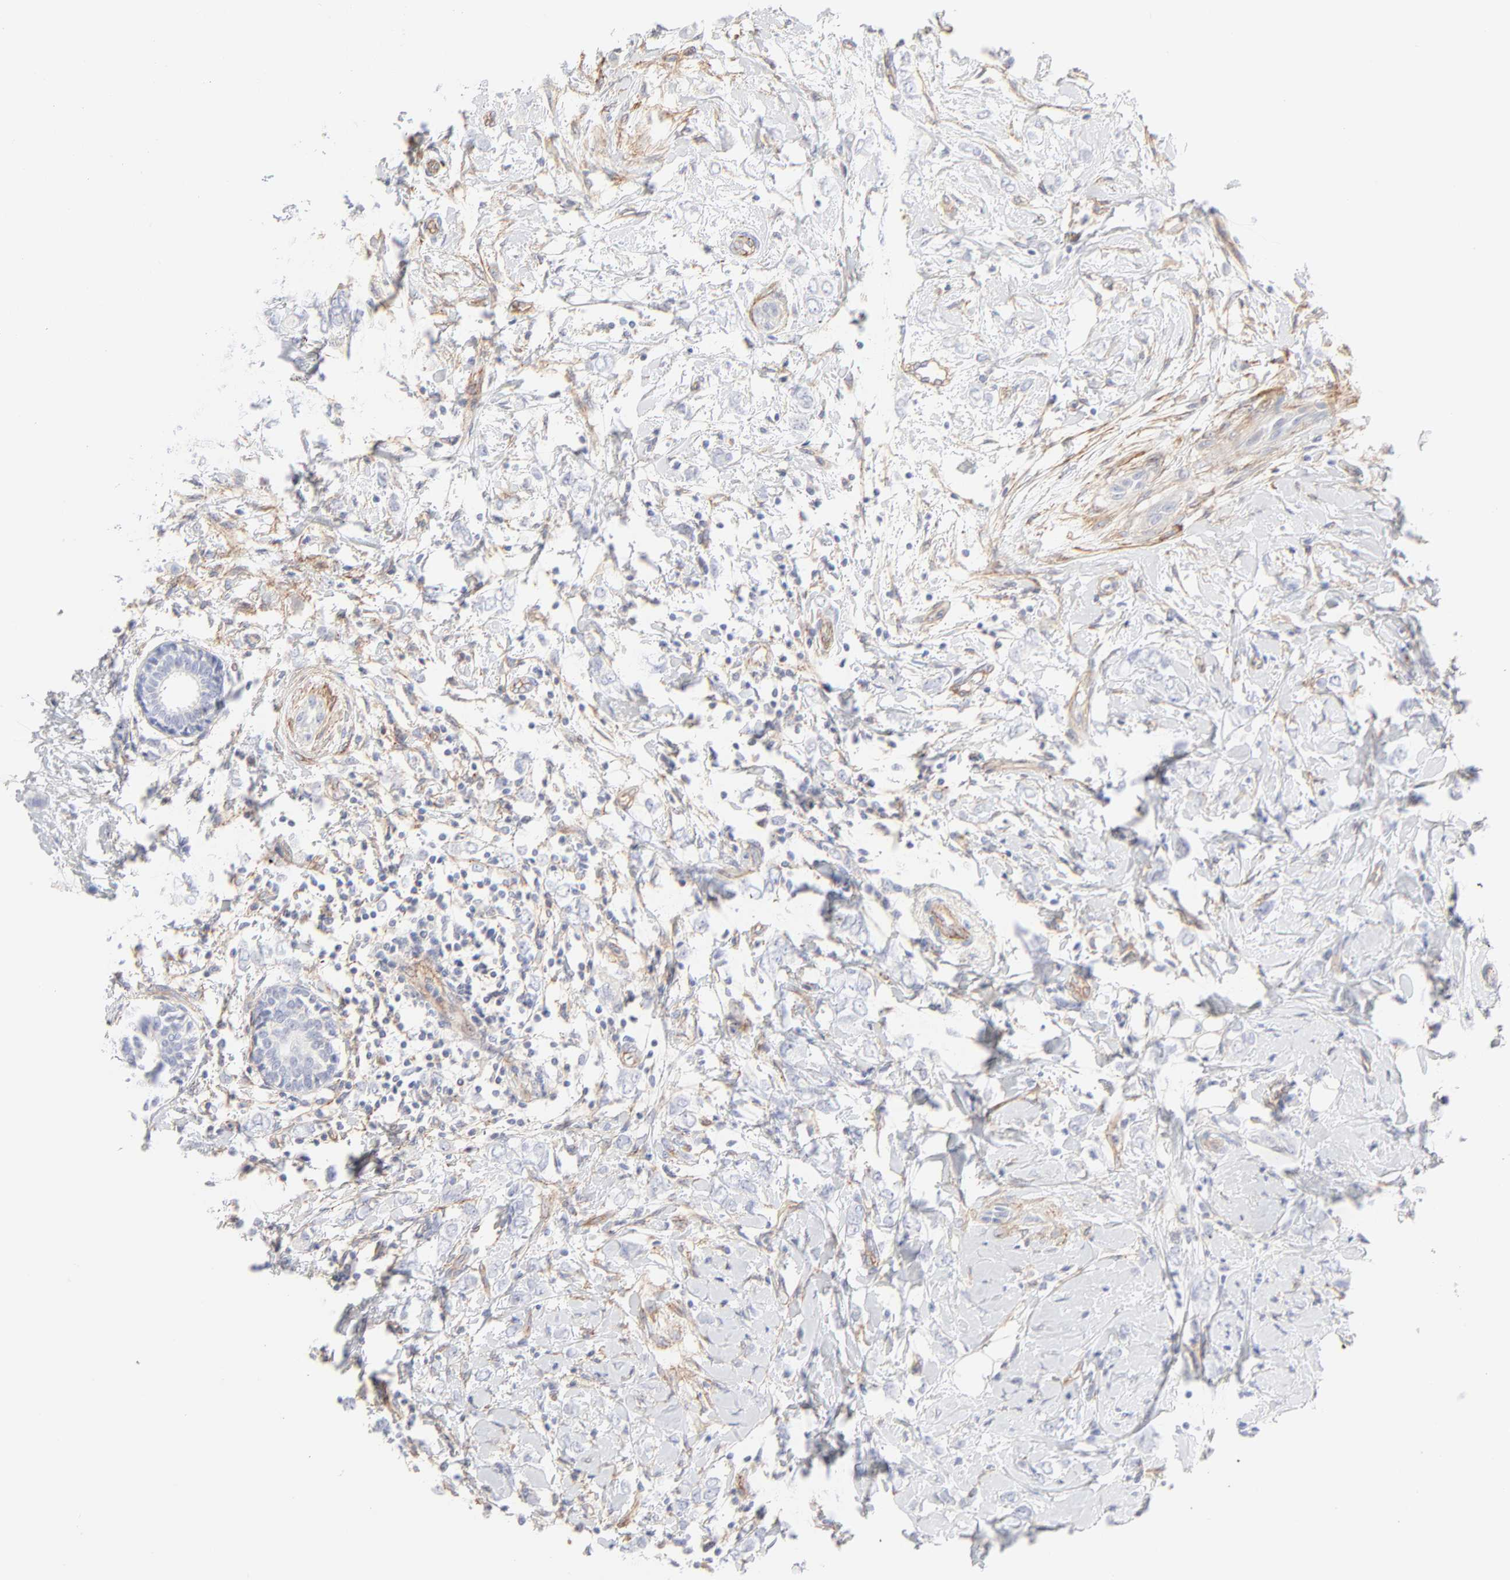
{"staining": {"intensity": "negative", "quantity": "none", "location": "none"}, "tissue": "breast cancer", "cell_type": "Tumor cells", "image_type": "cancer", "snomed": [{"axis": "morphology", "description": "Normal tissue, NOS"}, {"axis": "morphology", "description": "Lobular carcinoma"}, {"axis": "topography", "description": "Breast"}], "caption": "This is an immunohistochemistry photomicrograph of human lobular carcinoma (breast). There is no positivity in tumor cells.", "gene": "ITGA5", "patient": {"sex": "female", "age": 47}}